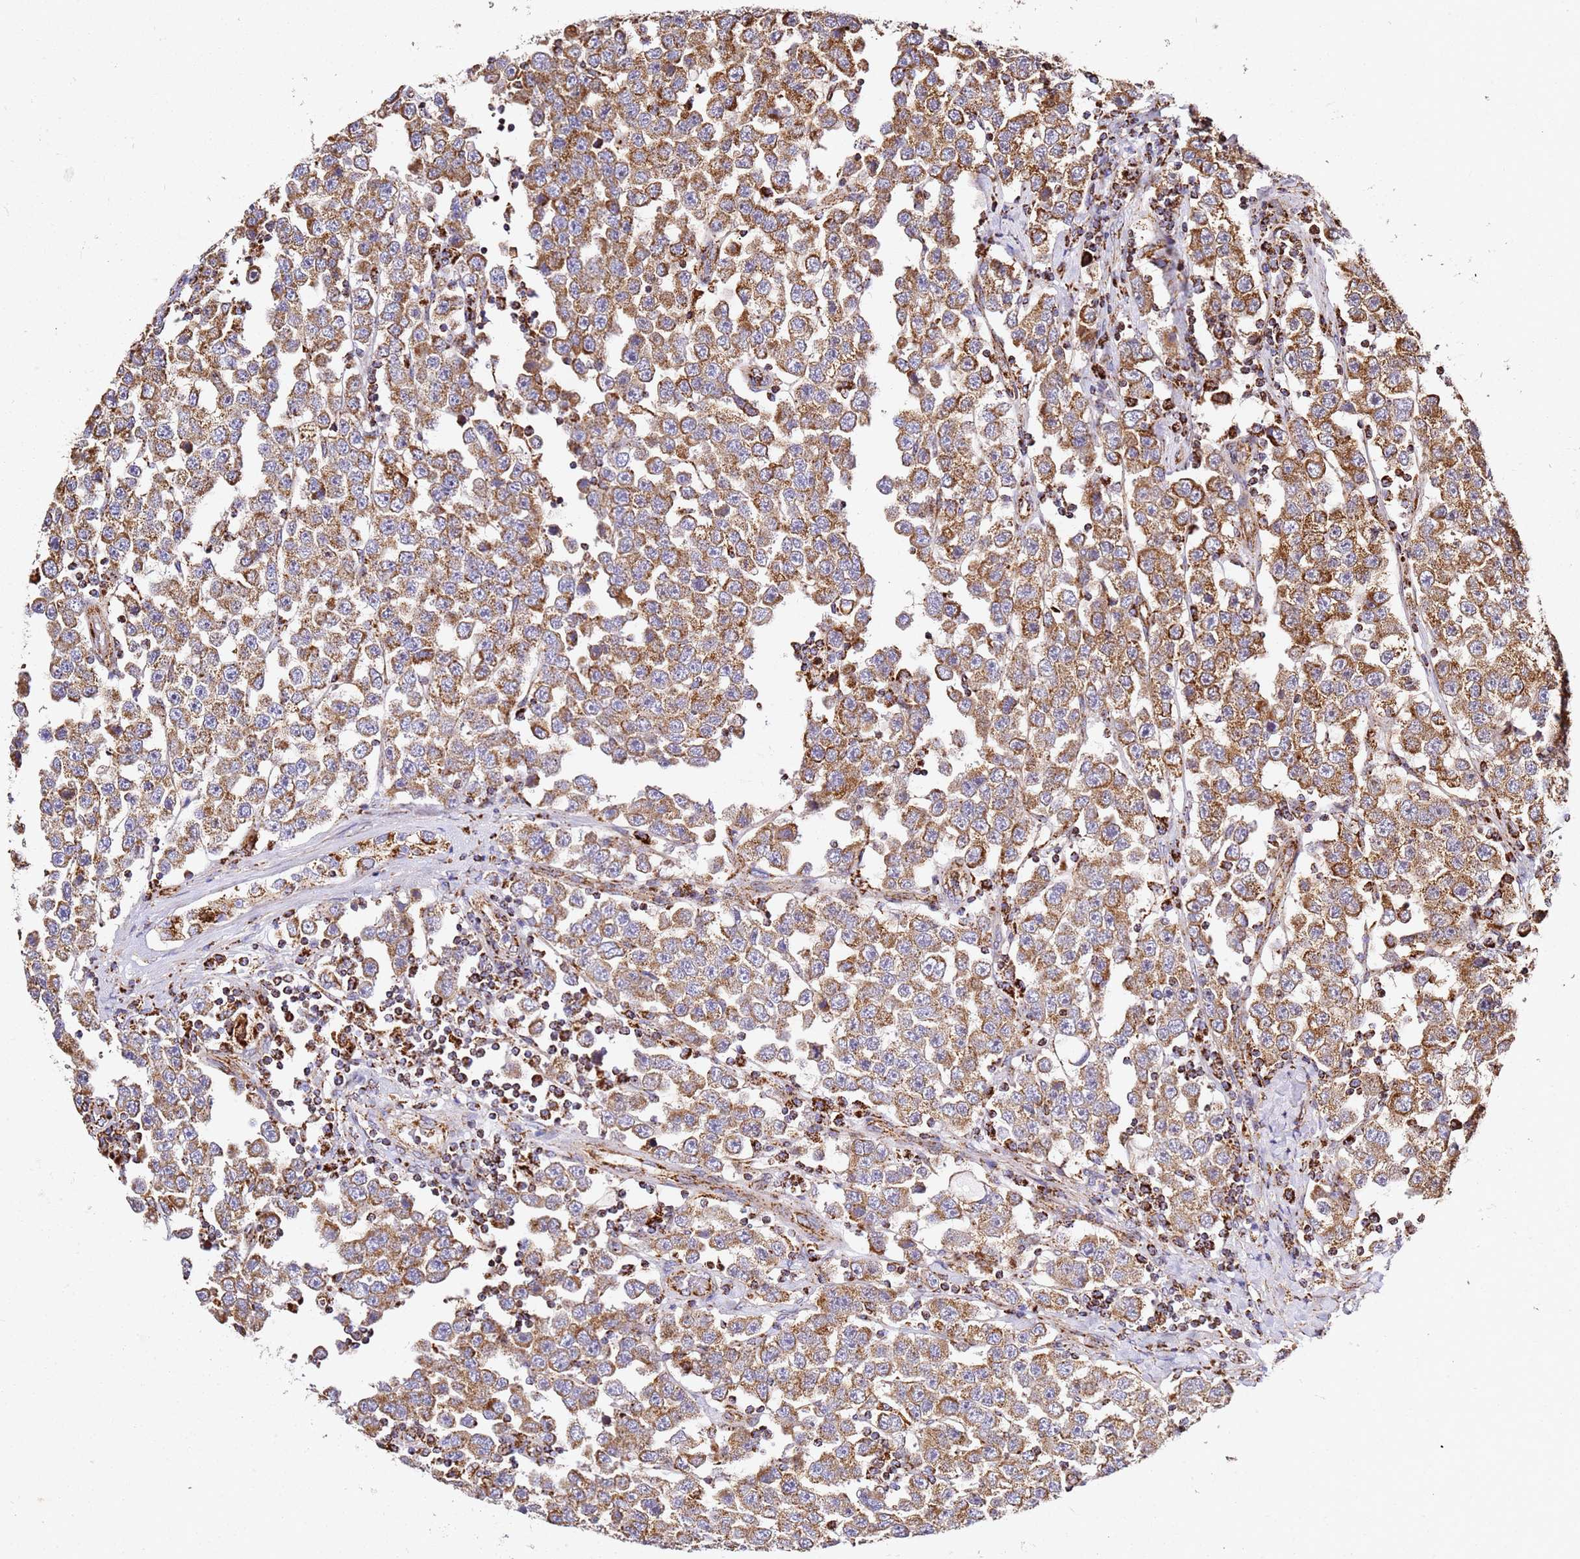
{"staining": {"intensity": "moderate", "quantity": ">75%", "location": "cytoplasmic/membranous"}, "tissue": "testis cancer", "cell_type": "Tumor cells", "image_type": "cancer", "snomed": [{"axis": "morphology", "description": "Seminoma, NOS"}, {"axis": "topography", "description": "Testis"}], "caption": "IHC of testis seminoma demonstrates medium levels of moderate cytoplasmic/membranous staining in about >75% of tumor cells.", "gene": "NDUFA3", "patient": {"sex": "male", "age": 28}}